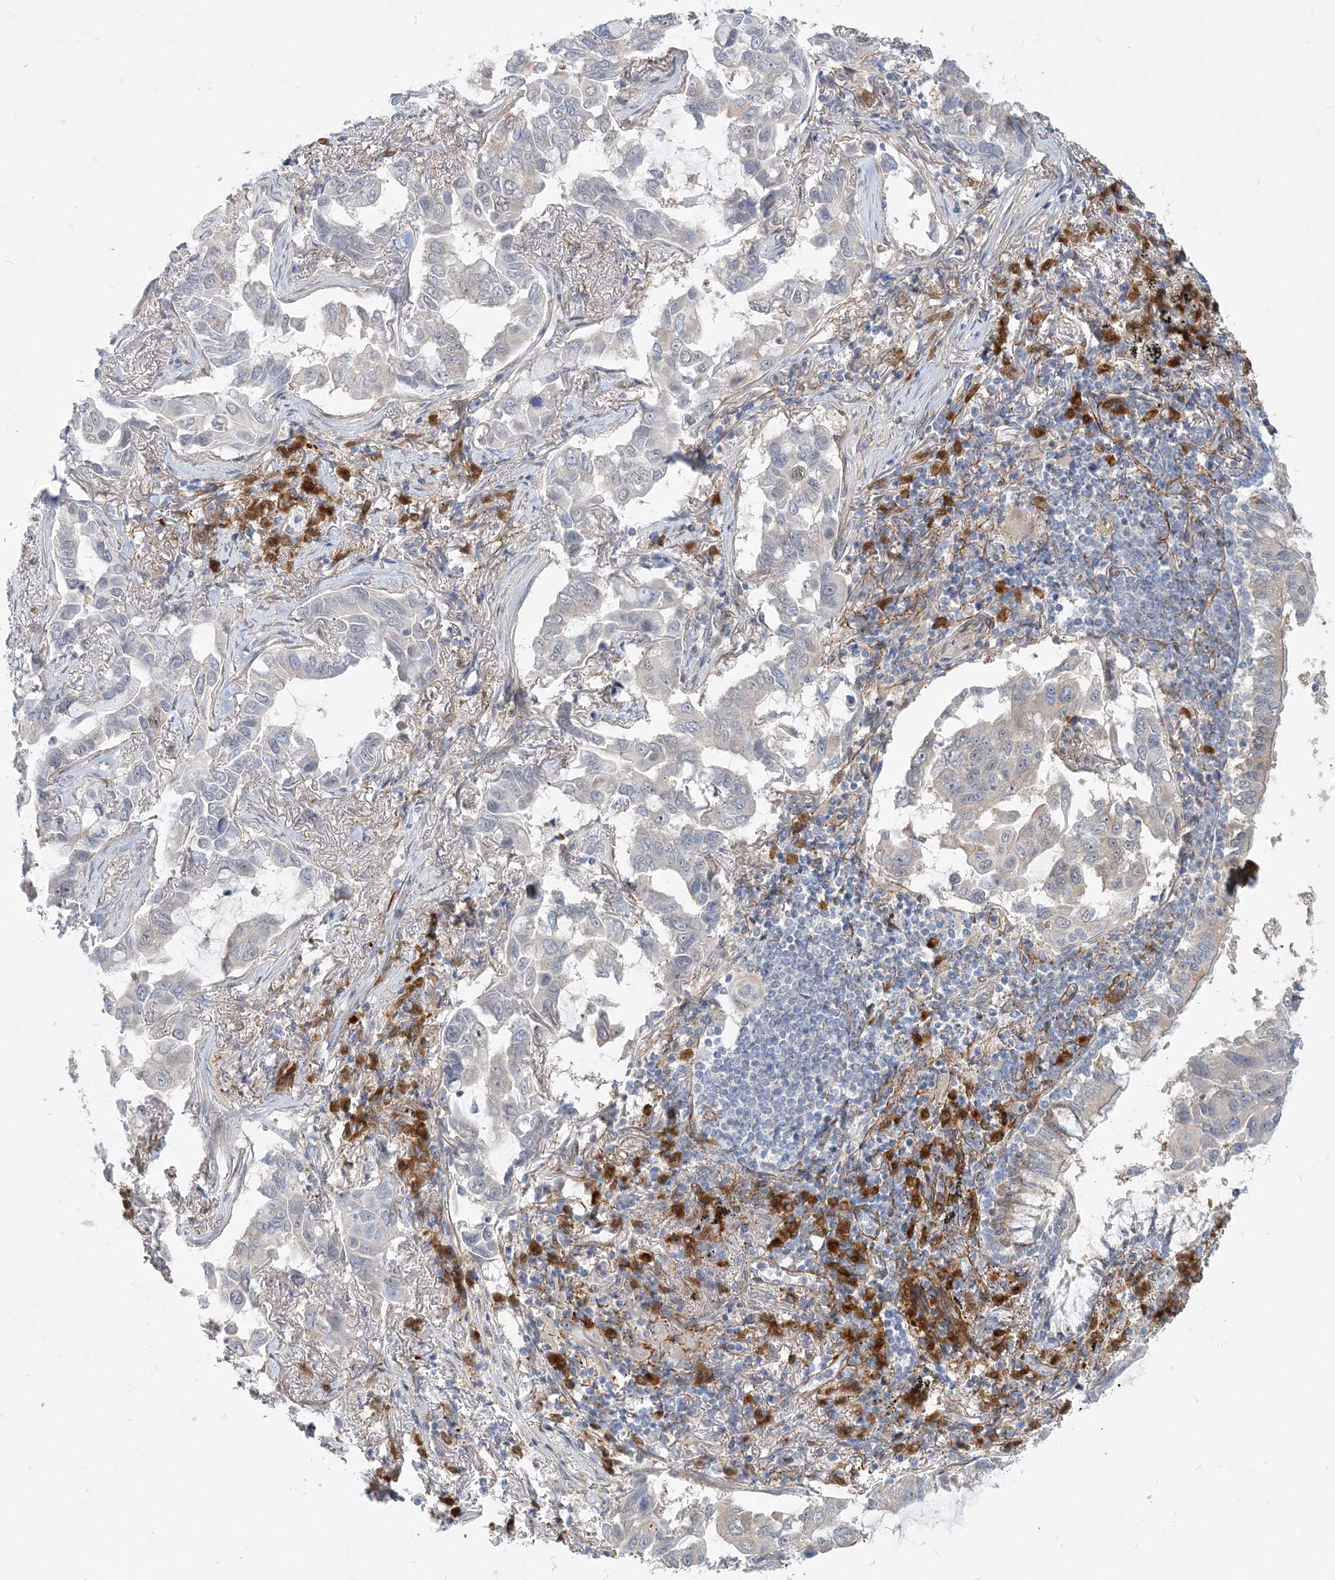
{"staining": {"intensity": "negative", "quantity": "none", "location": "none"}, "tissue": "lung cancer", "cell_type": "Tumor cells", "image_type": "cancer", "snomed": [{"axis": "morphology", "description": "Adenocarcinoma, NOS"}, {"axis": "topography", "description": "Lung"}], "caption": "The histopathology image demonstrates no staining of tumor cells in adenocarcinoma (lung).", "gene": "GMPPA", "patient": {"sex": "male", "age": 64}}